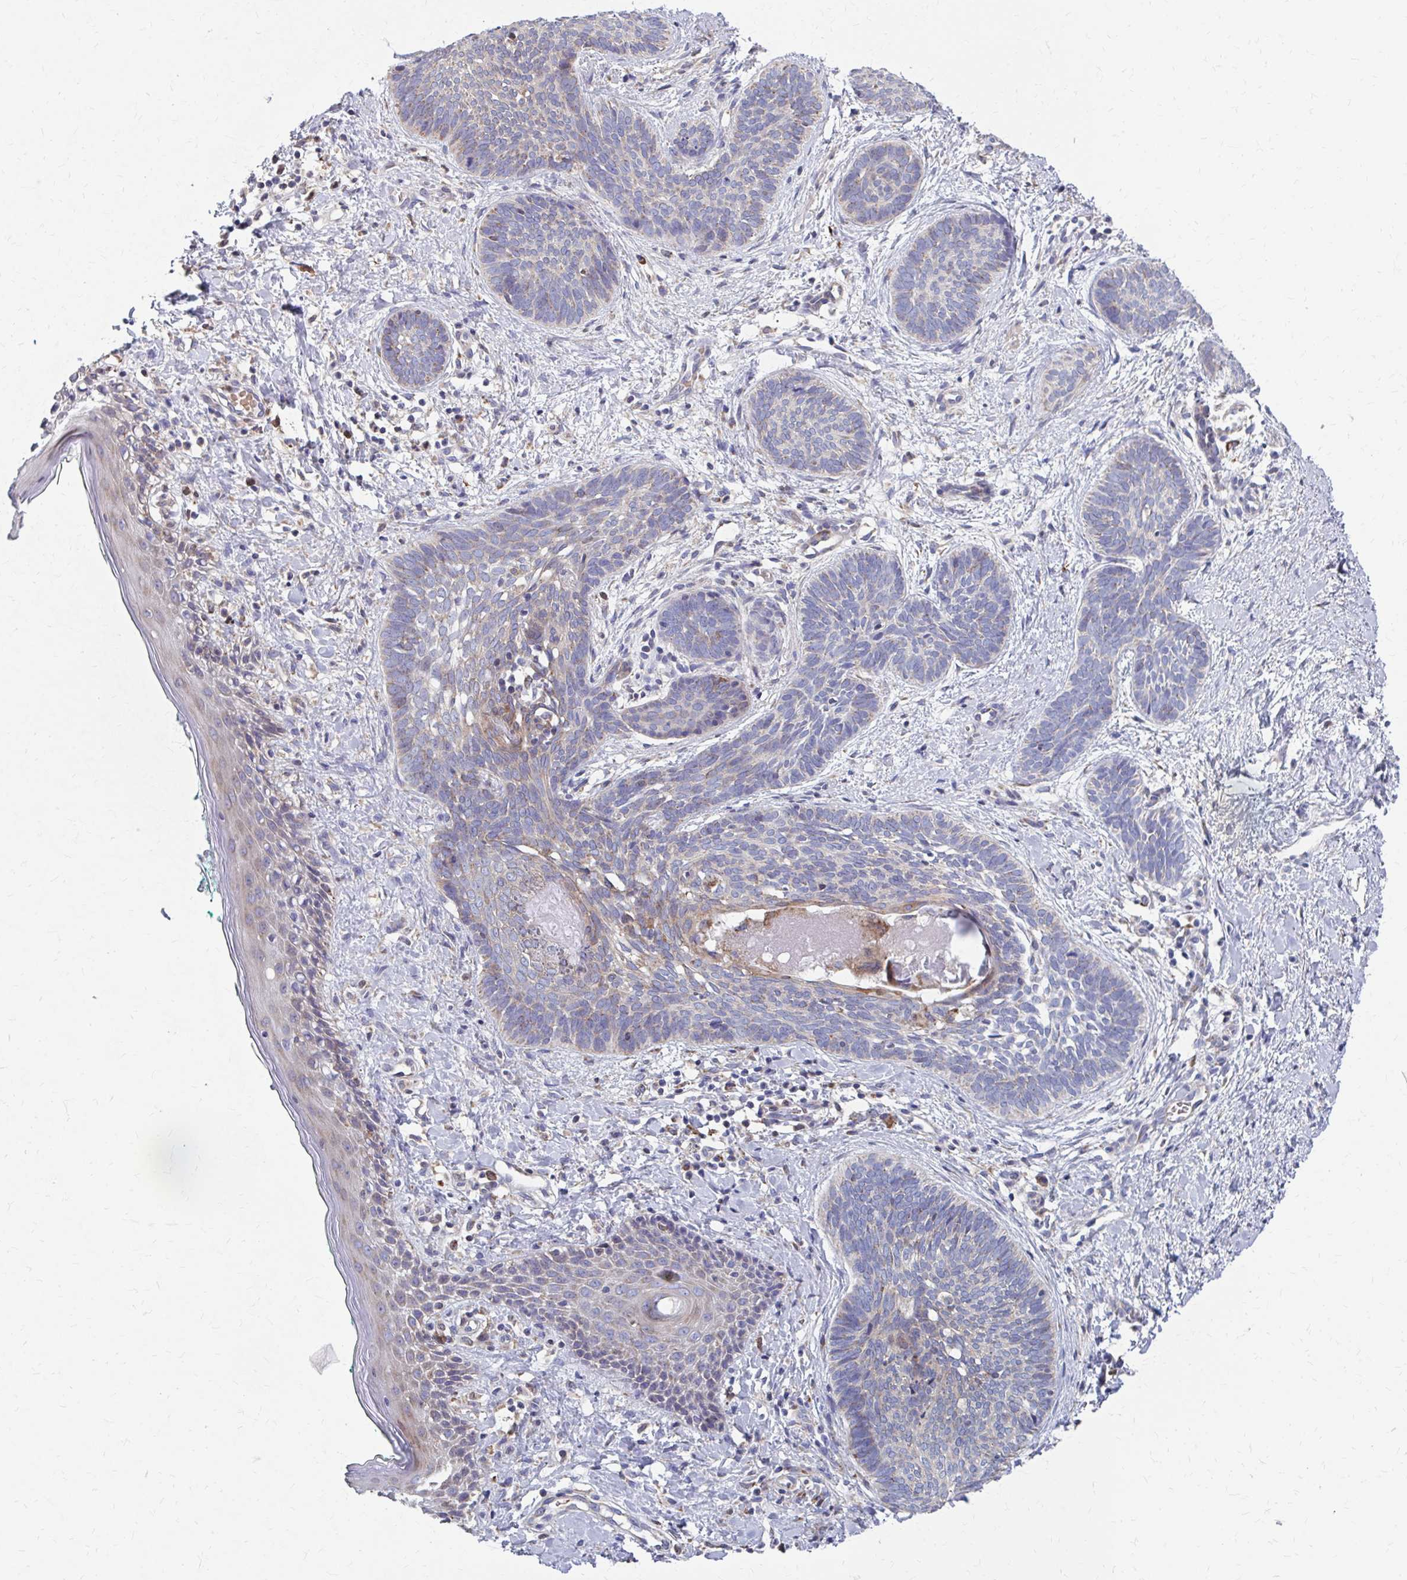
{"staining": {"intensity": "negative", "quantity": "none", "location": "none"}, "tissue": "skin cancer", "cell_type": "Tumor cells", "image_type": "cancer", "snomed": [{"axis": "morphology", "description": "Basal cell carcinoma"}, {"axis": "topography", "description": "Skin"}], "caption": "This is a micrograph of IHC staining of skin cancer, which shows no expression in tumor cells. (Brightfield microscopy of DAB immunohistochemistry at high magnification).", "gene": "FKBP2", "patient": {"sex": "female", "age": 81}}